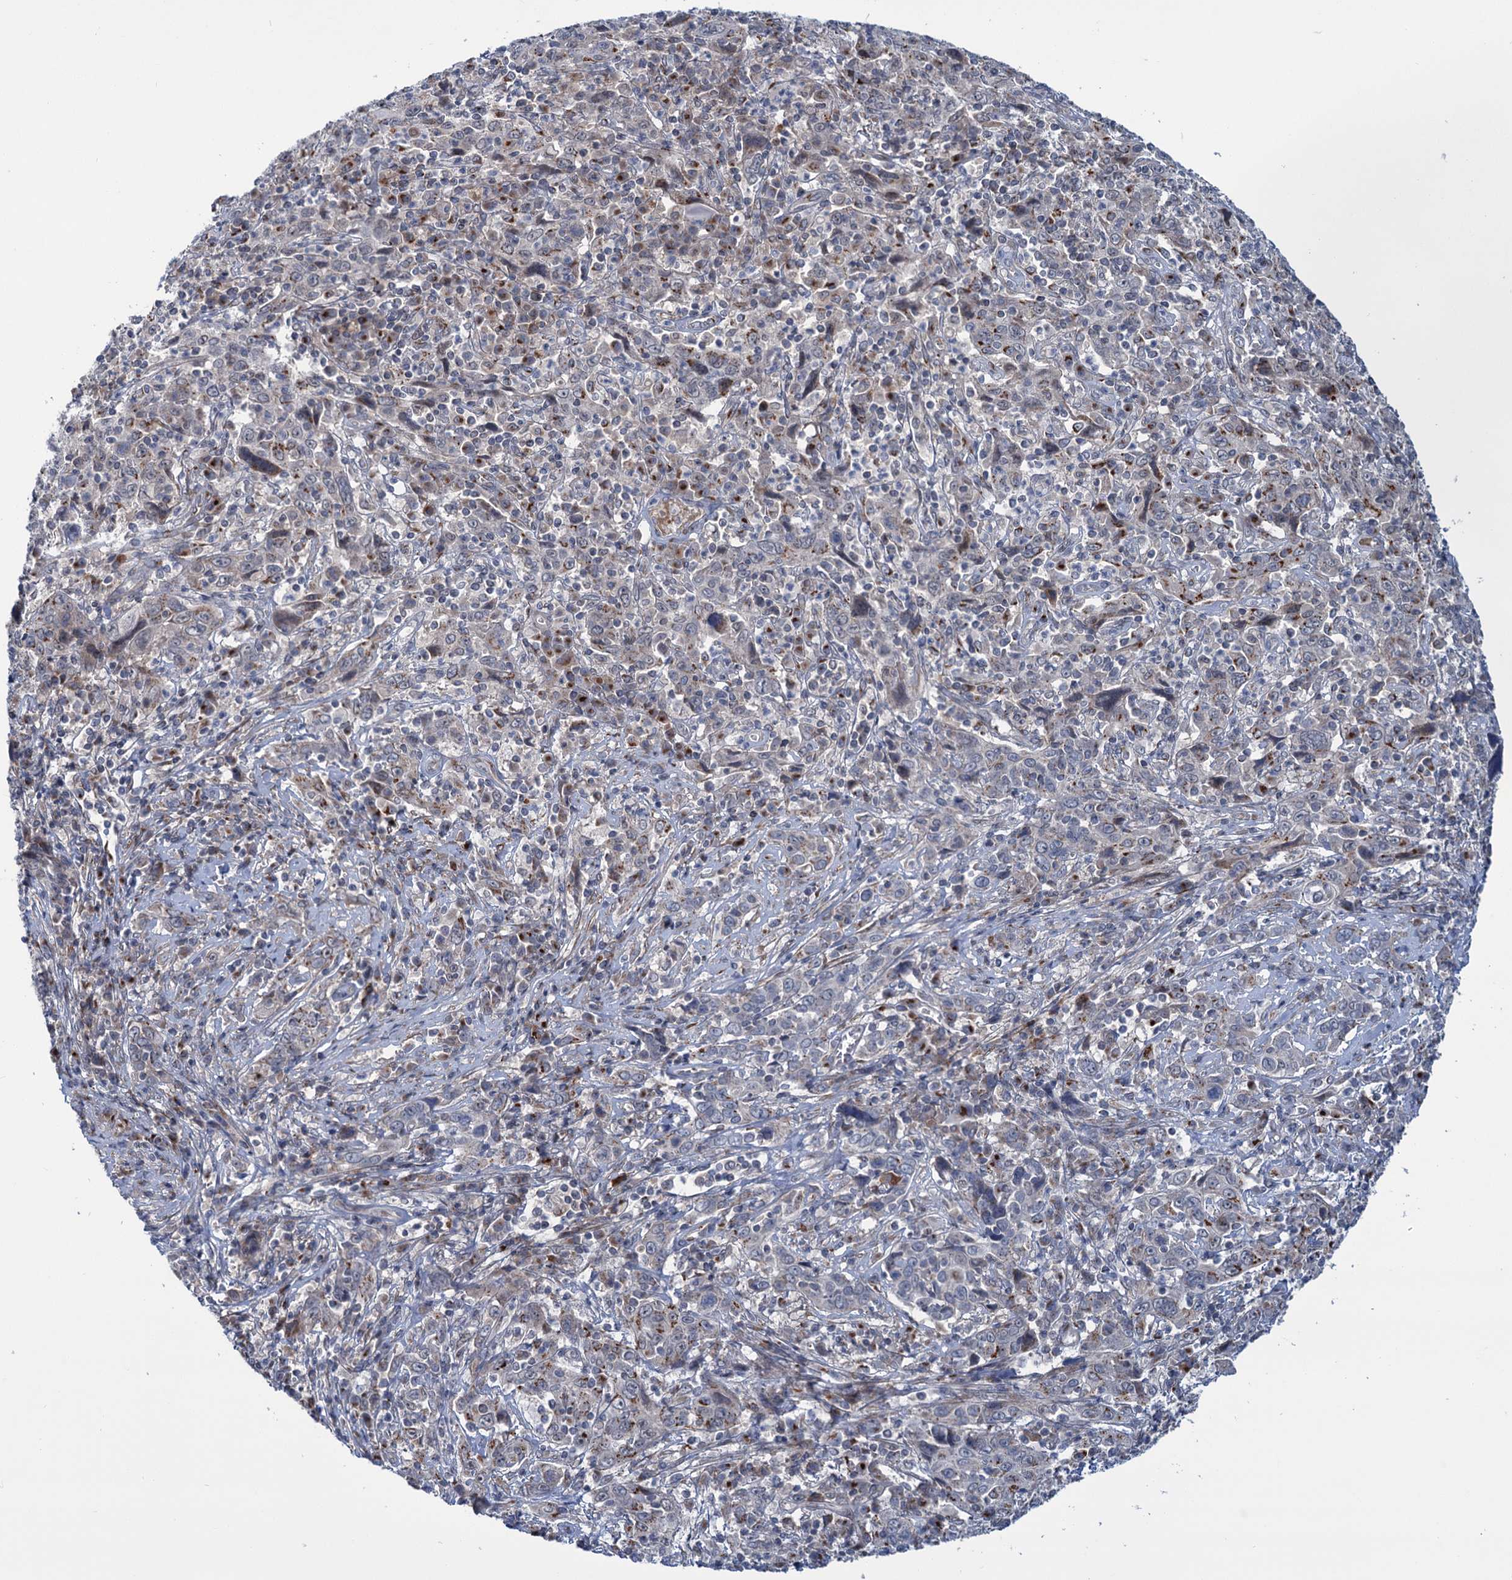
{"staining": {"intensity": "moderate", "quantity": "<25%", "location": "cytoplasmic/membranous"}, "tissue": "cervical cancer", "cell_type": "Tumor cells", "image_type": "cancer", "snomed": [{"axis": "morphology", "description": "Squamous cell carcinoma, NOS"}, {"axis": "topography", "description": "Cervix"}], "caption": "Cervical cancer stained with DAB (3,3'-diaminobenzidine) immunohistochemistry shows low levels of moderate cytoplasmic/membranous staining in approximately <25% of tumor cells.", "gene": "ELP4", "patient": {"sex": "female", "age": 46}}